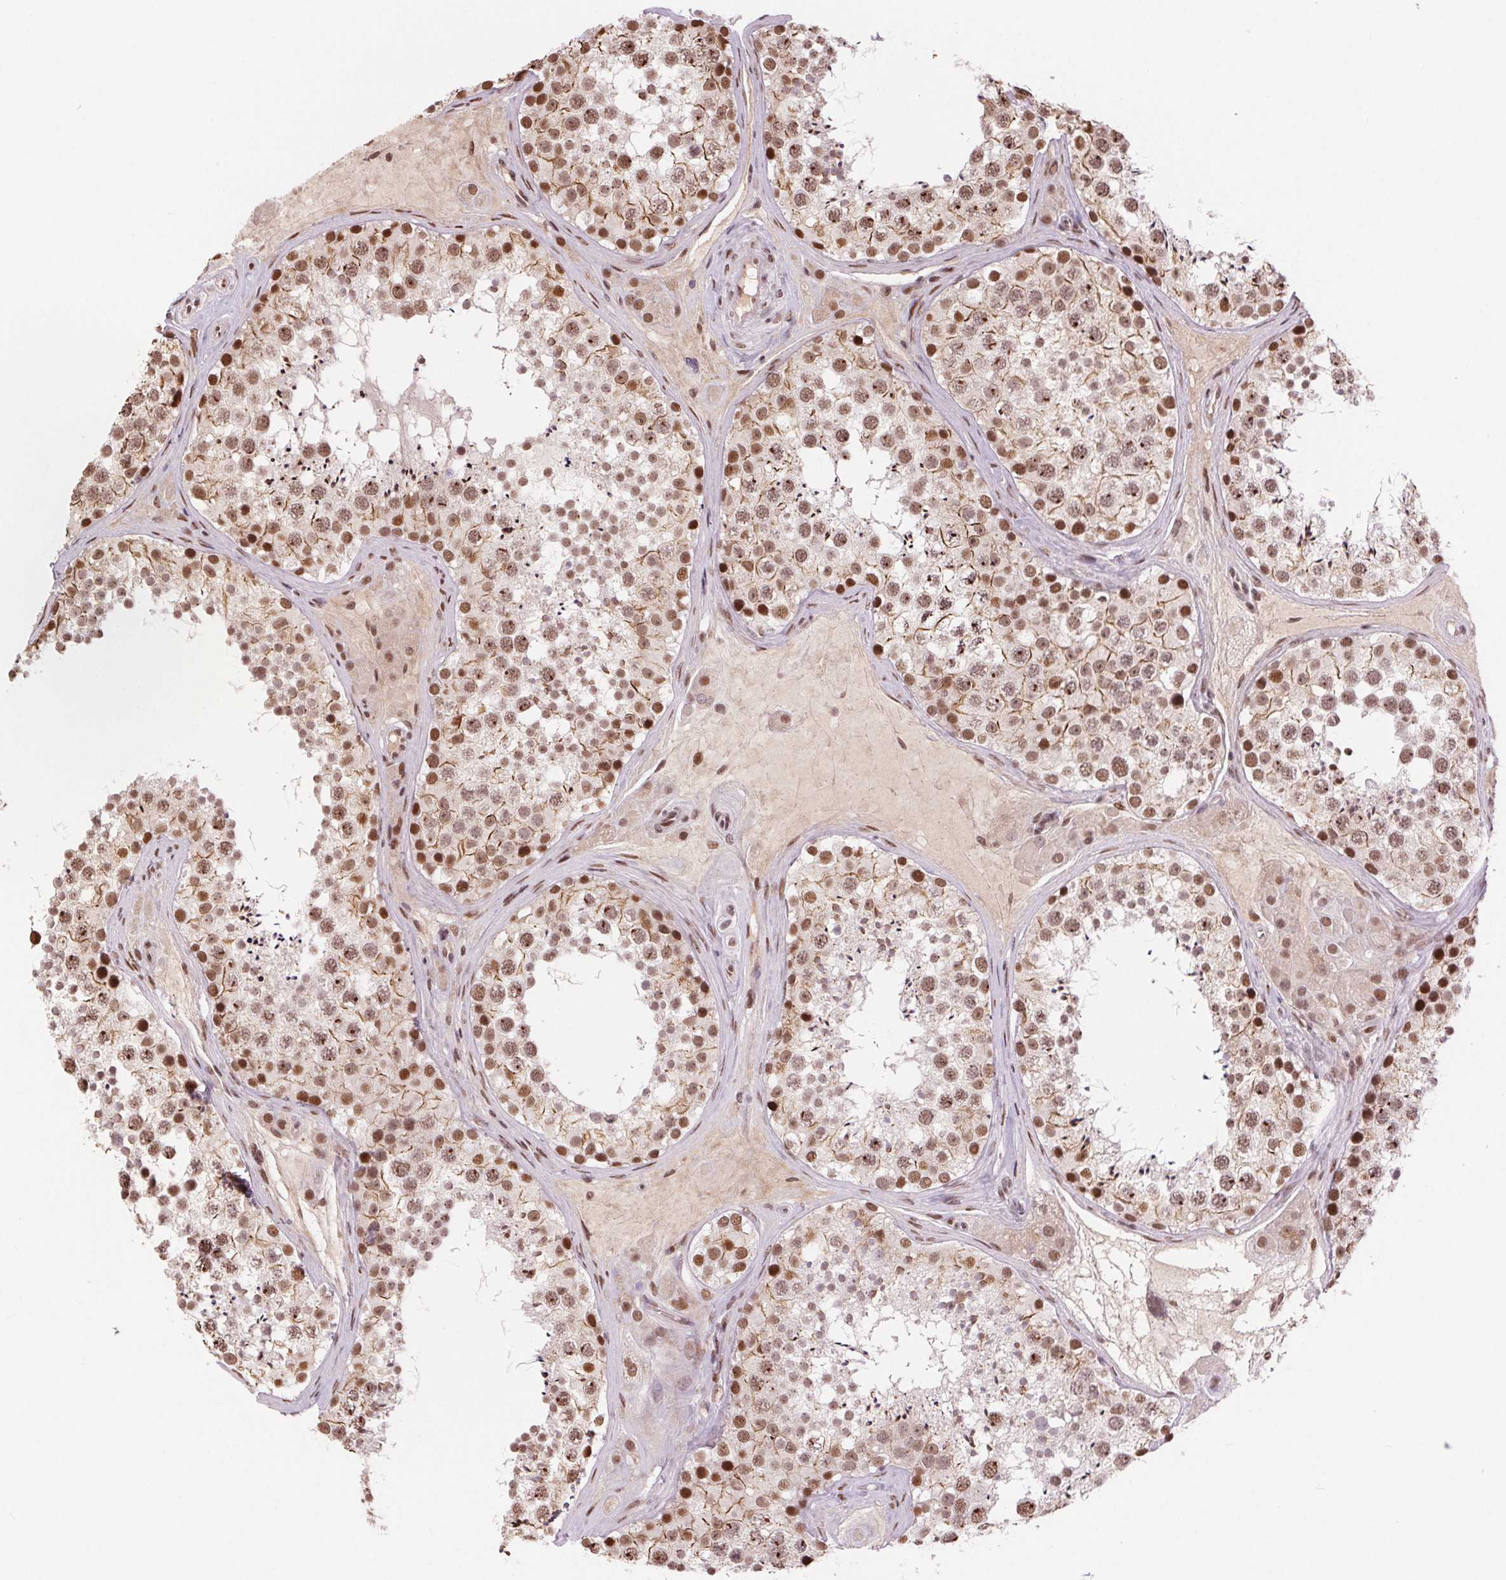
{"staining": {"intensity": "strong", "quantity": "25%-75%", "location": "nuclear"}, "tissue": "testis", "cell_type": "Cells in seminiferous ducts", "image_type": "normal", "snomed": [{"axis": "morphology", "description": "Normal tissue, NOS"}, {"axis": "topography", "description": "Testis"}], "caption": "A brown stain shows strong nuclear positivity of a protein in cells in seminiferous ducts of normal testis. (DAB (3,3'-diaminobenzidine) IHC, brown staining for protein, blue staining for nuclei).", "gene": "RAD23A", "patient": {"sex": "male", "age": 41}}